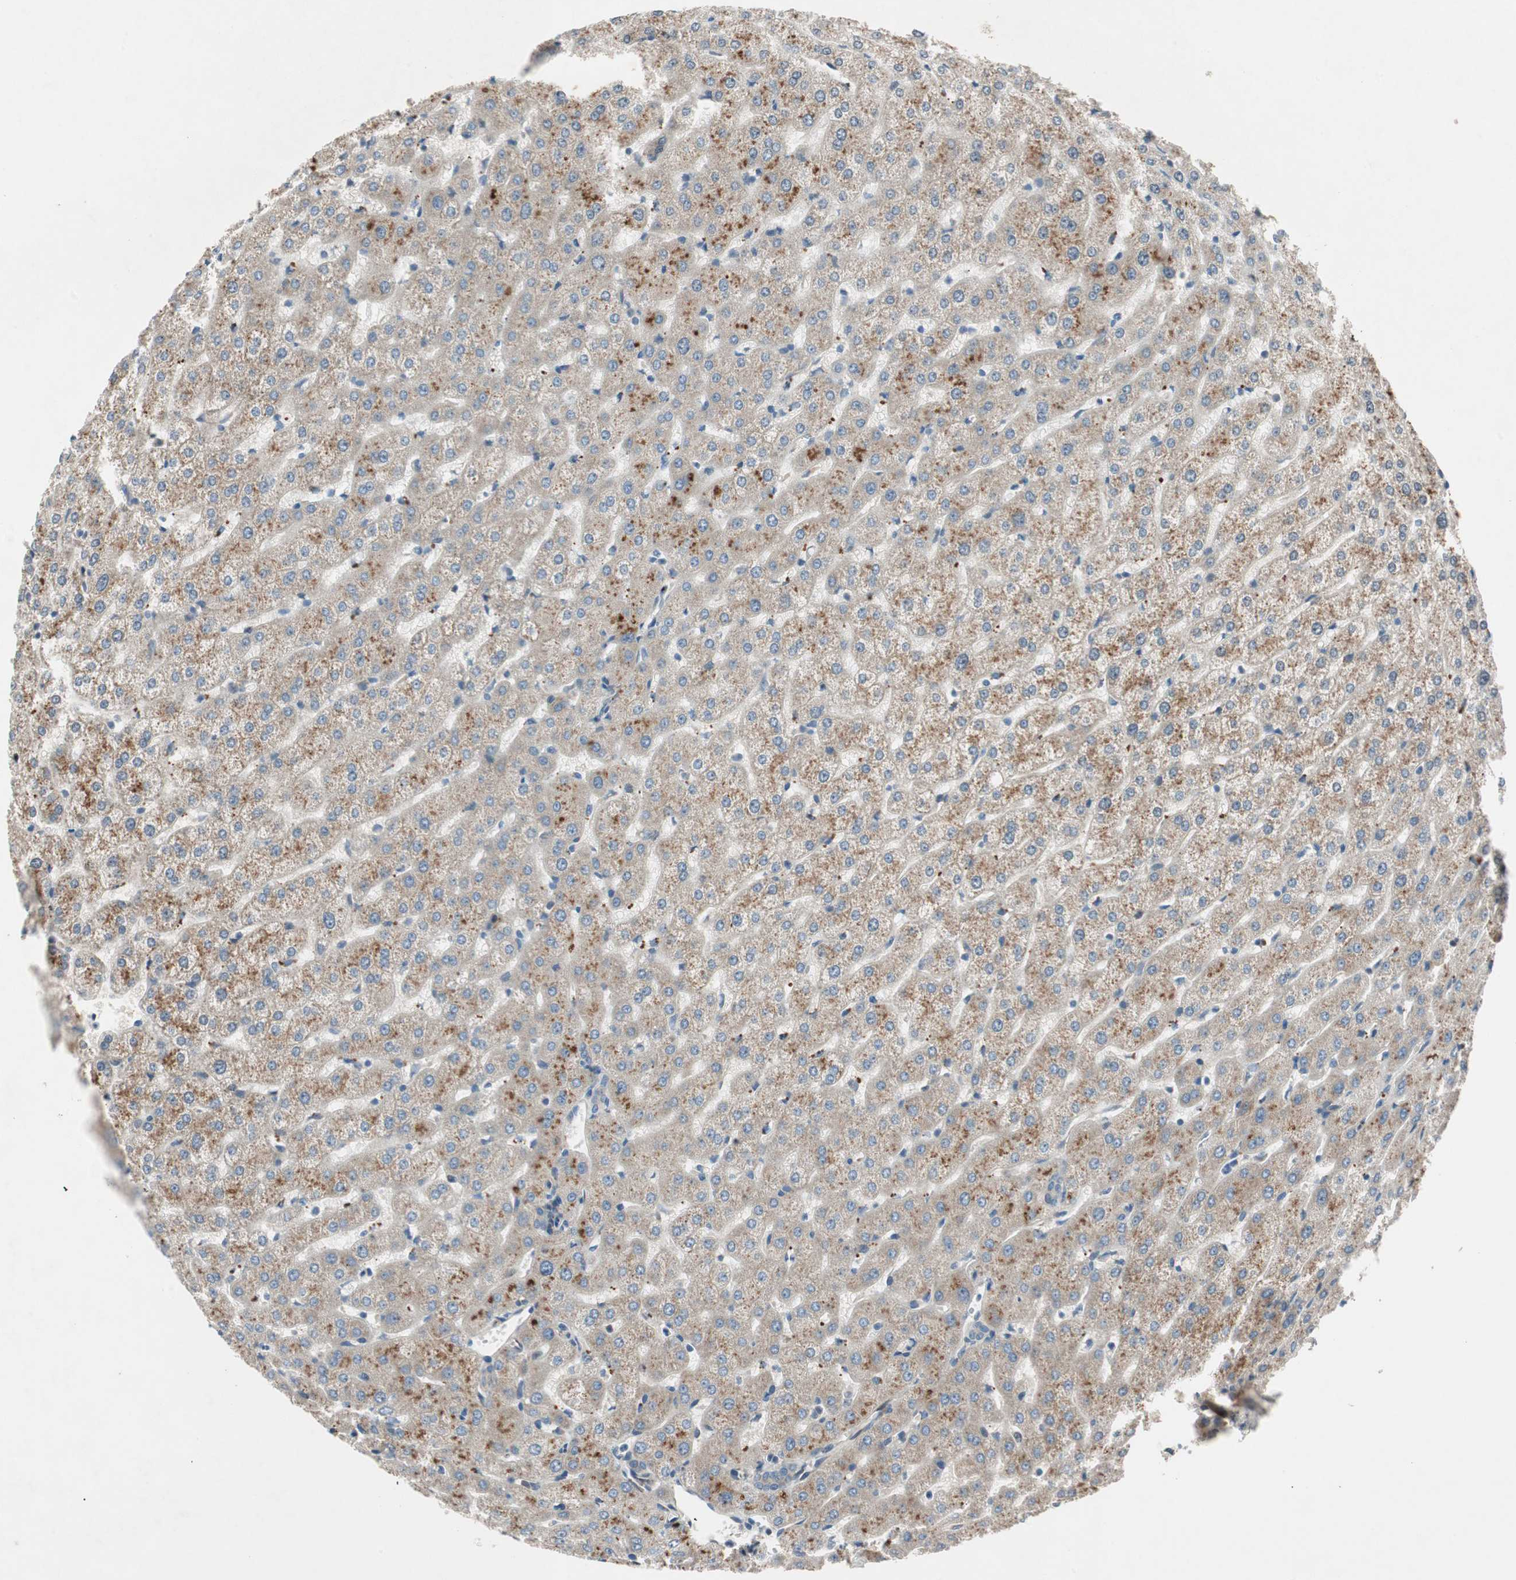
{"staining": {"intensity": "moderate", "quantity": "25%-75%", "location": "cytoplasmic/membranous"}, "tissue": "liver", "cell_type": "Hepatocytes", "image_type": "normal", "snomed": [{"axis": "morphology", "description": "Normal tissue, NOS"}, {"axis": "morphology", "description": "Fibrosis, NOS"}, {"axis": "topography", "description": "Liver"}], "caption": "Liver stained for a protein (brown) displays moderate cytoplasmic/membranous positive staining in about 25%-75% of hepatocytes.", "gene": "APOO", "patient": {"sex": "female", "age": 29}}